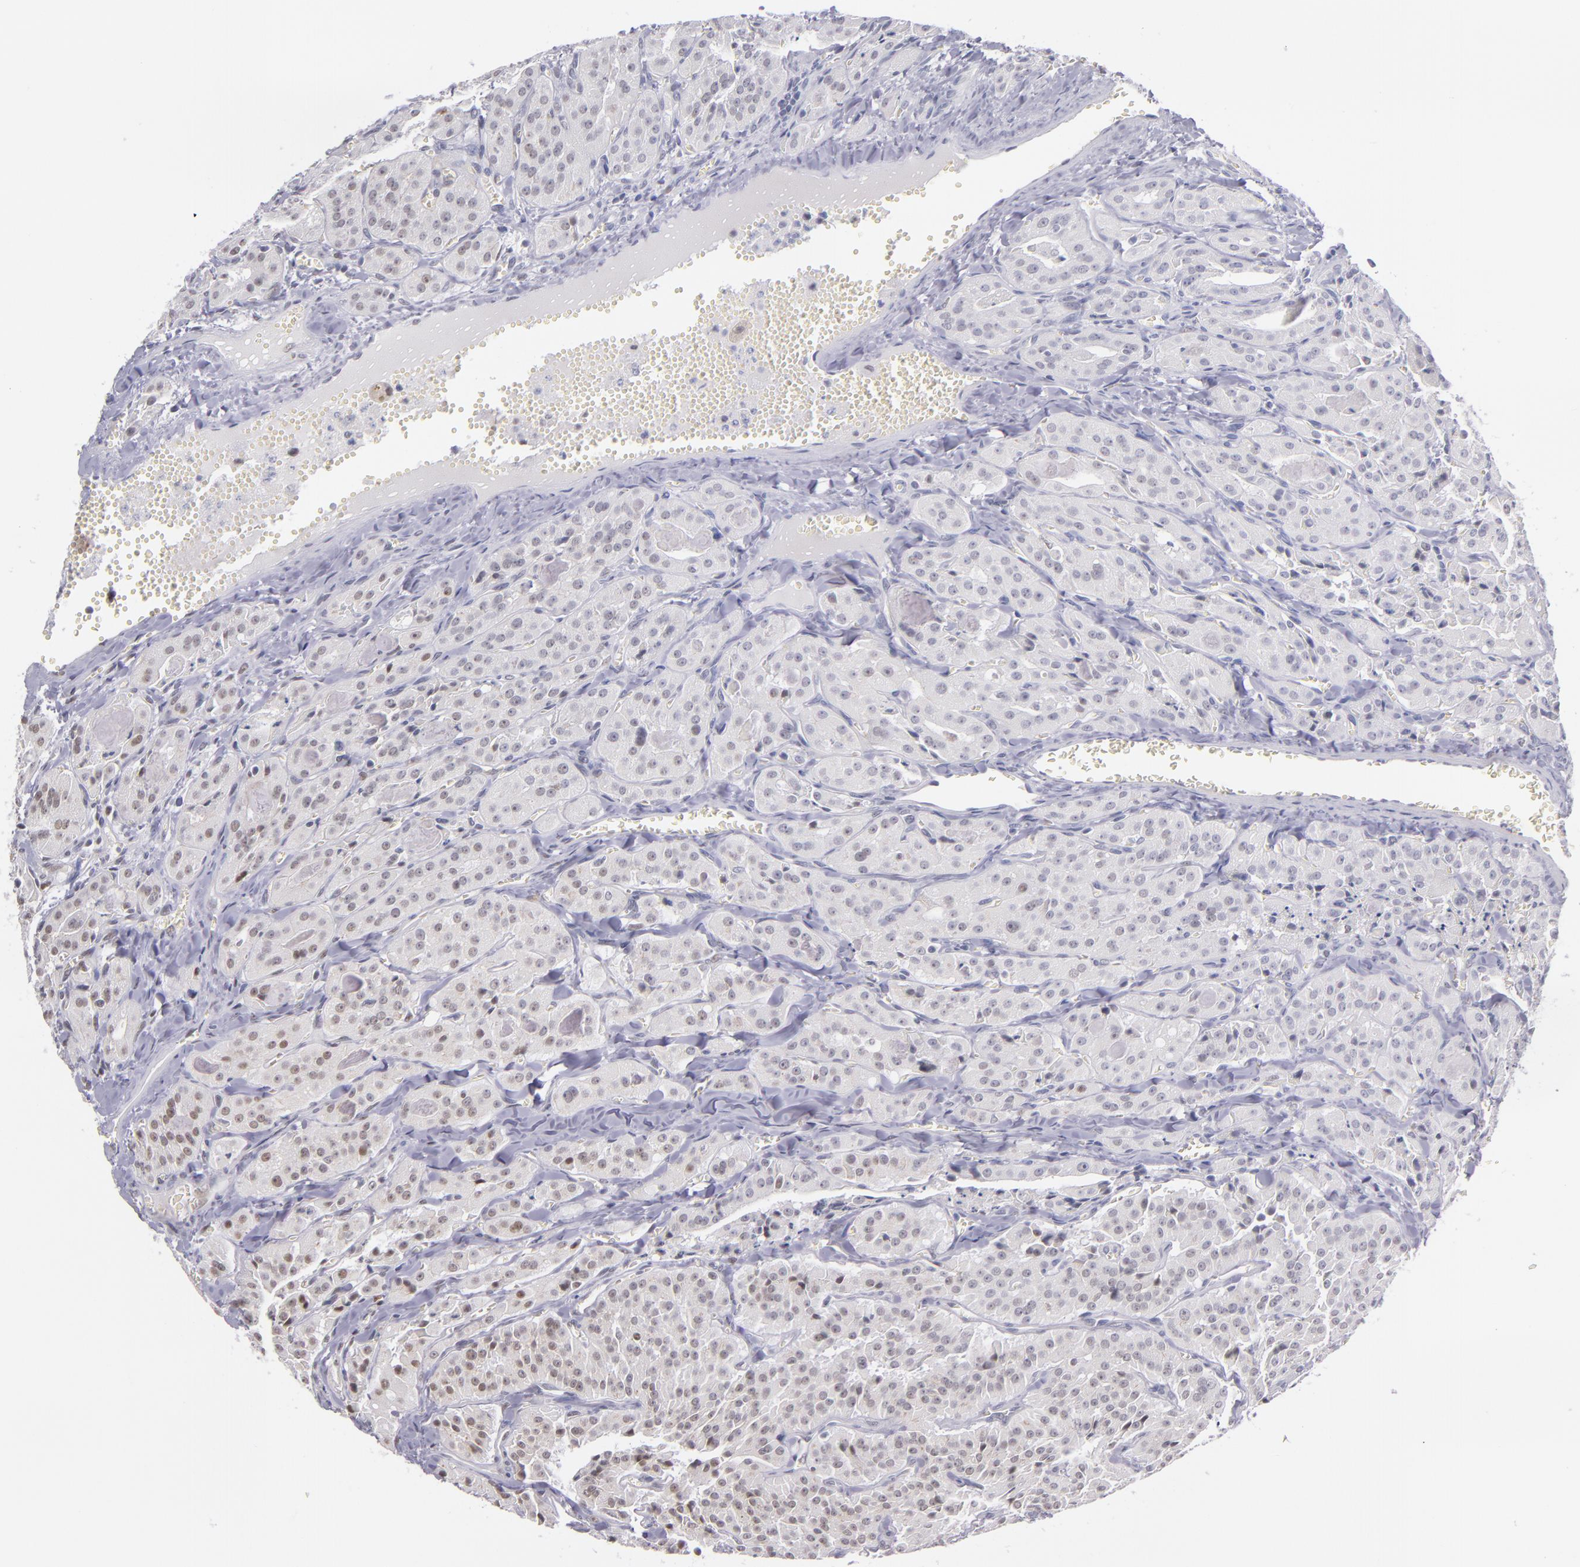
{"staining": {"intensity": "weak", "quantity": "25%-75%", "location": "nuclear"}, "tissue": "thyroid cancer", "cell_type": "Tumor cells", "image_type": "cancer", "snomed": [{"axis": "morphology", "description": "Carcinoma, NOS"}, {"axis": "topography", "description": "Thyroid gland"}], "caption": "Human thyroid carcinoma stained for a protein (brown) exhibits weak nuclear positive staining in about 25%-75% of tumor cells.", "gene": "NCOR2", "patient": {"sex": "male", "age": 76}}